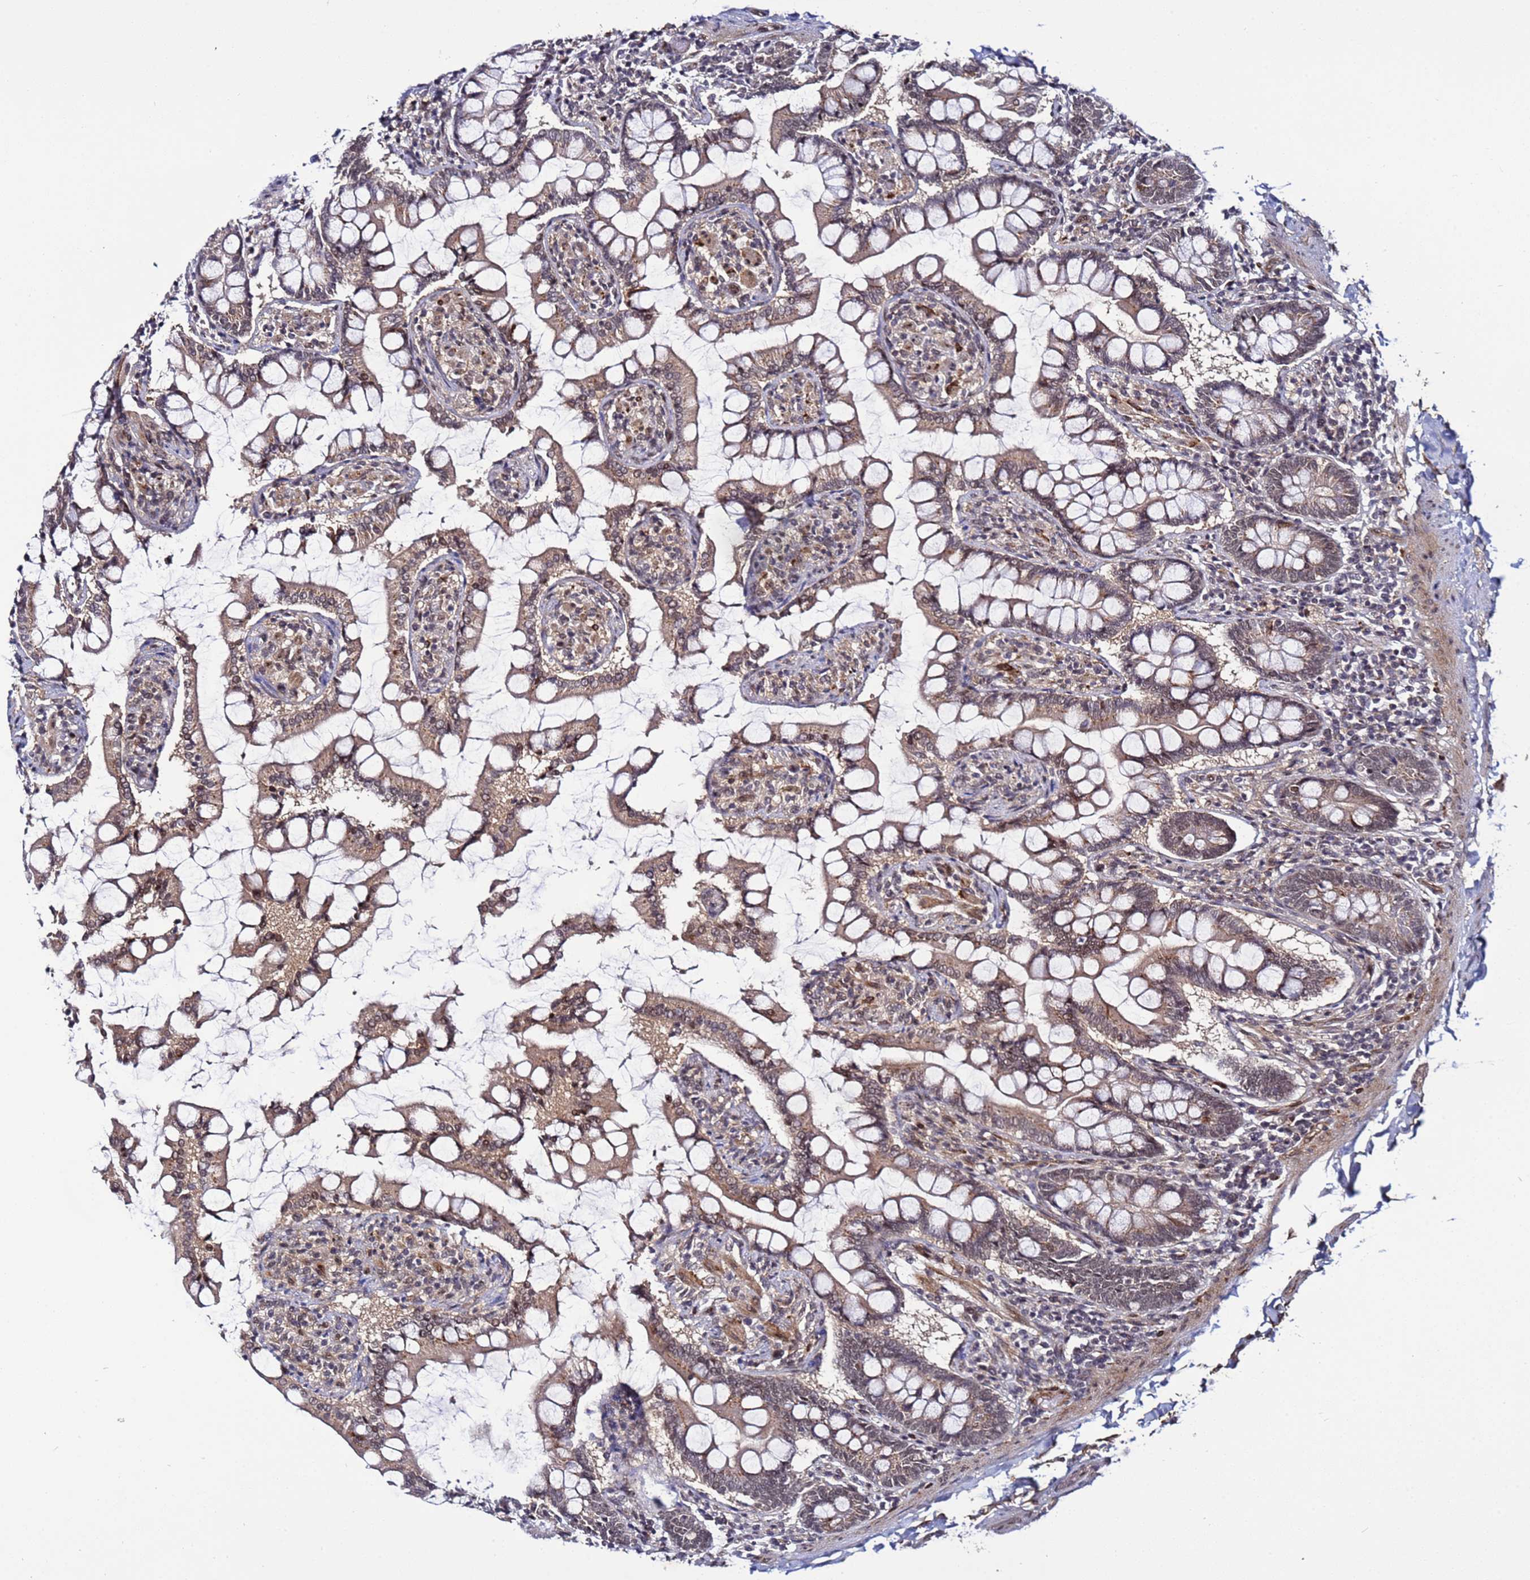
{"staining": {"intensity": "weak", "quantity": ">75%", "location": "cytoplasmic/membranous,nuclear"}, "tissue": "small intestine", "cell_type": "Glandular cells", "image_type": "normal", "snomed": [{"axis": "morphology", "description": "Normal tissue, NOS"}, {"axis": "topography", "description": "Small intestine"}], "caption": "This is a photomicrograph of IHC staining of normal small intestine, which shows weak expression in the cytoplasmic/membranous,nuclear of glandular cells.", "gene": "POLR2D", "patient": {"sex": "male", "age": 41}}